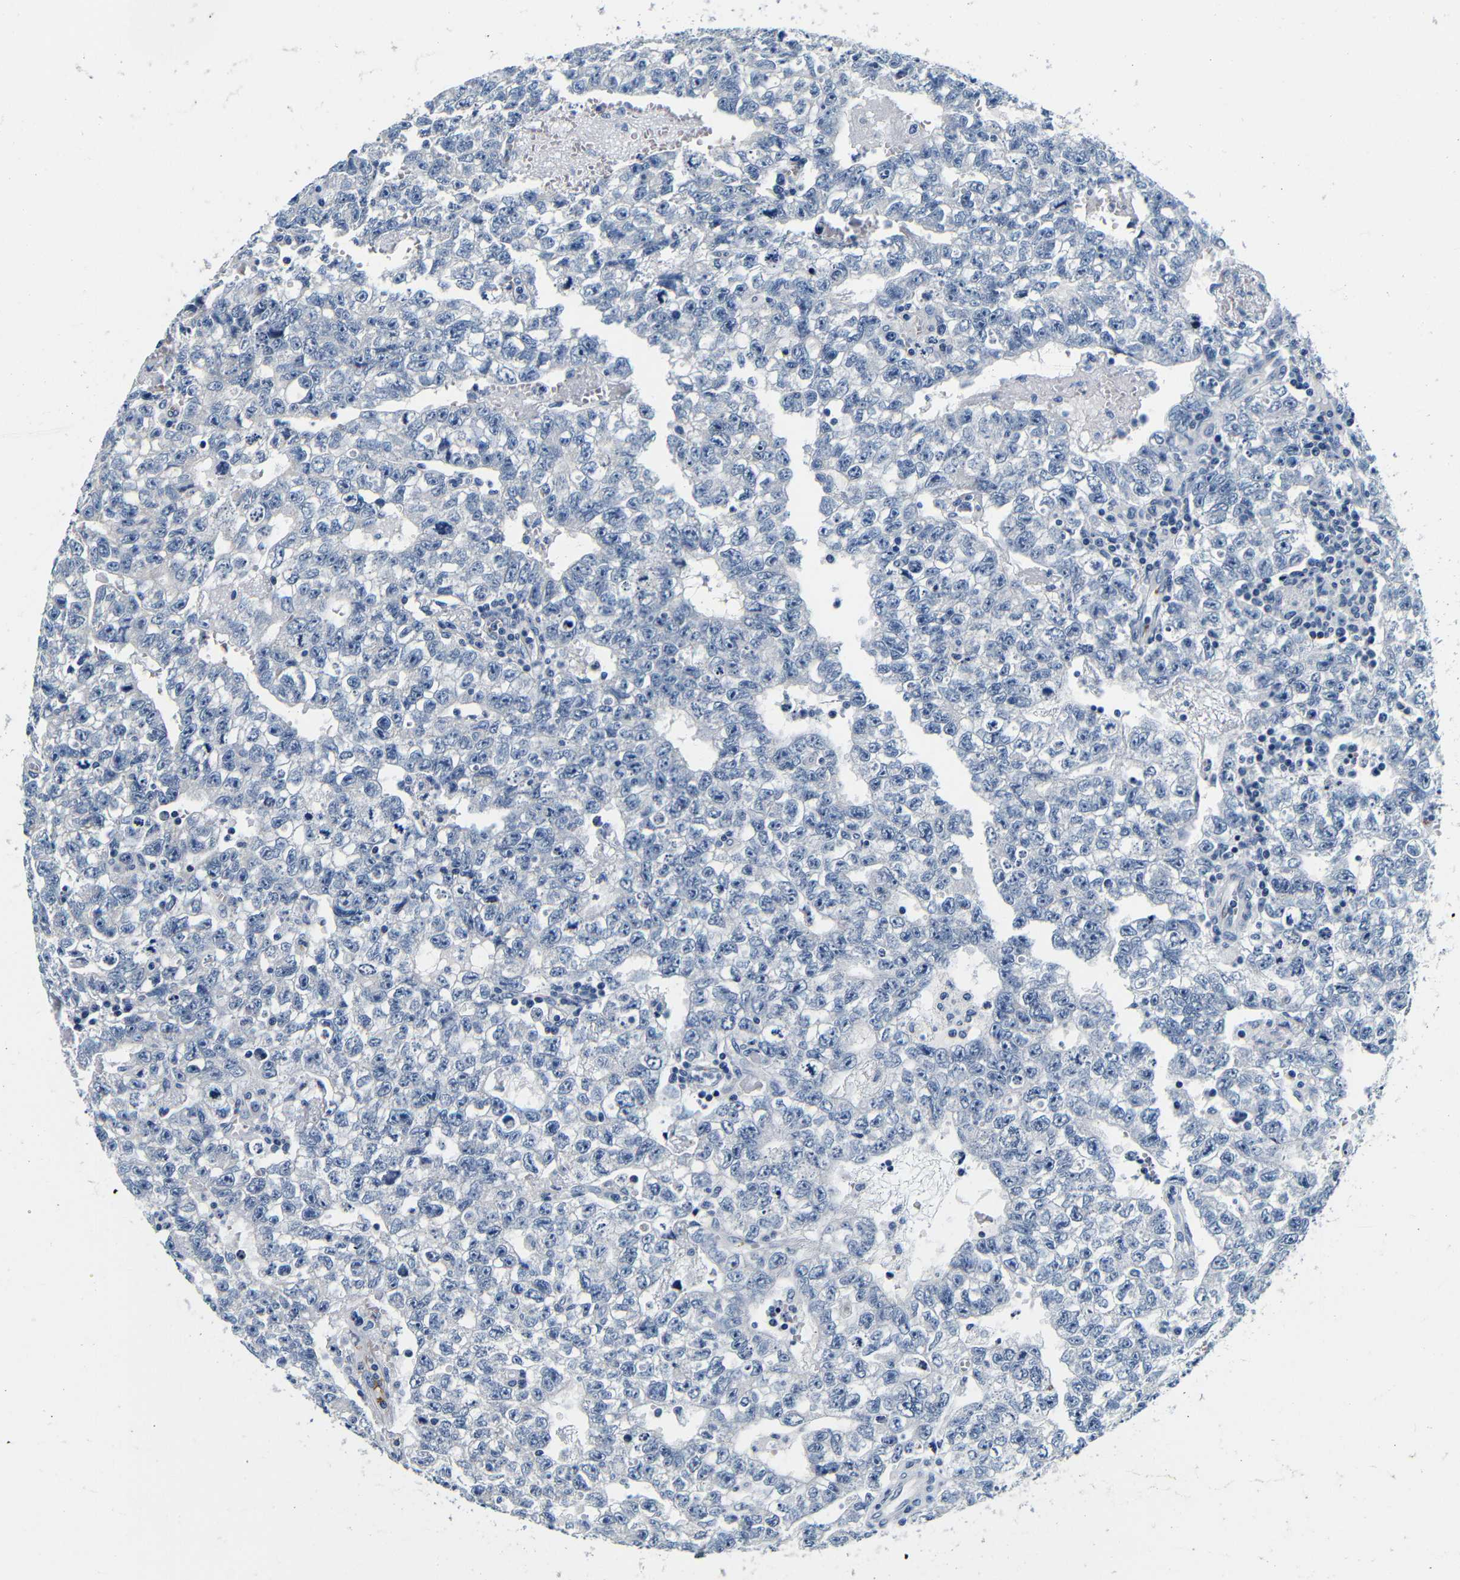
{"staining": {"intensity": "negative", "quantity": "none", "location": "none"}, "tissue": "testis cancer", "cell_type": "Tumor cells", "image_type": "cancer", "snomed": [{"axis": "morphology", "description": "Seminoma, NOS"}, {"axis": "morphology", "description": "Carcinoma, Embryonal, NOS"}, {"axis": "topography", "description": "Testis"}], "caption": "High magnification brightfield microscopy of testis cancer (seminoma) stained with DAB (3,3'-diaminobenzidine) (brown) and counterstained with hematoxylin (blue): tumor cells show no significant positivity. The staining was performed using DAB (3,3'-diaminobenzidine) to visualize the protein expression in brown, while the nuclei were stained in blue with hematoxylin (Magnification: 20x).", "gene": "GP1BA", "patient": {"sex": "male", "age": 38}}